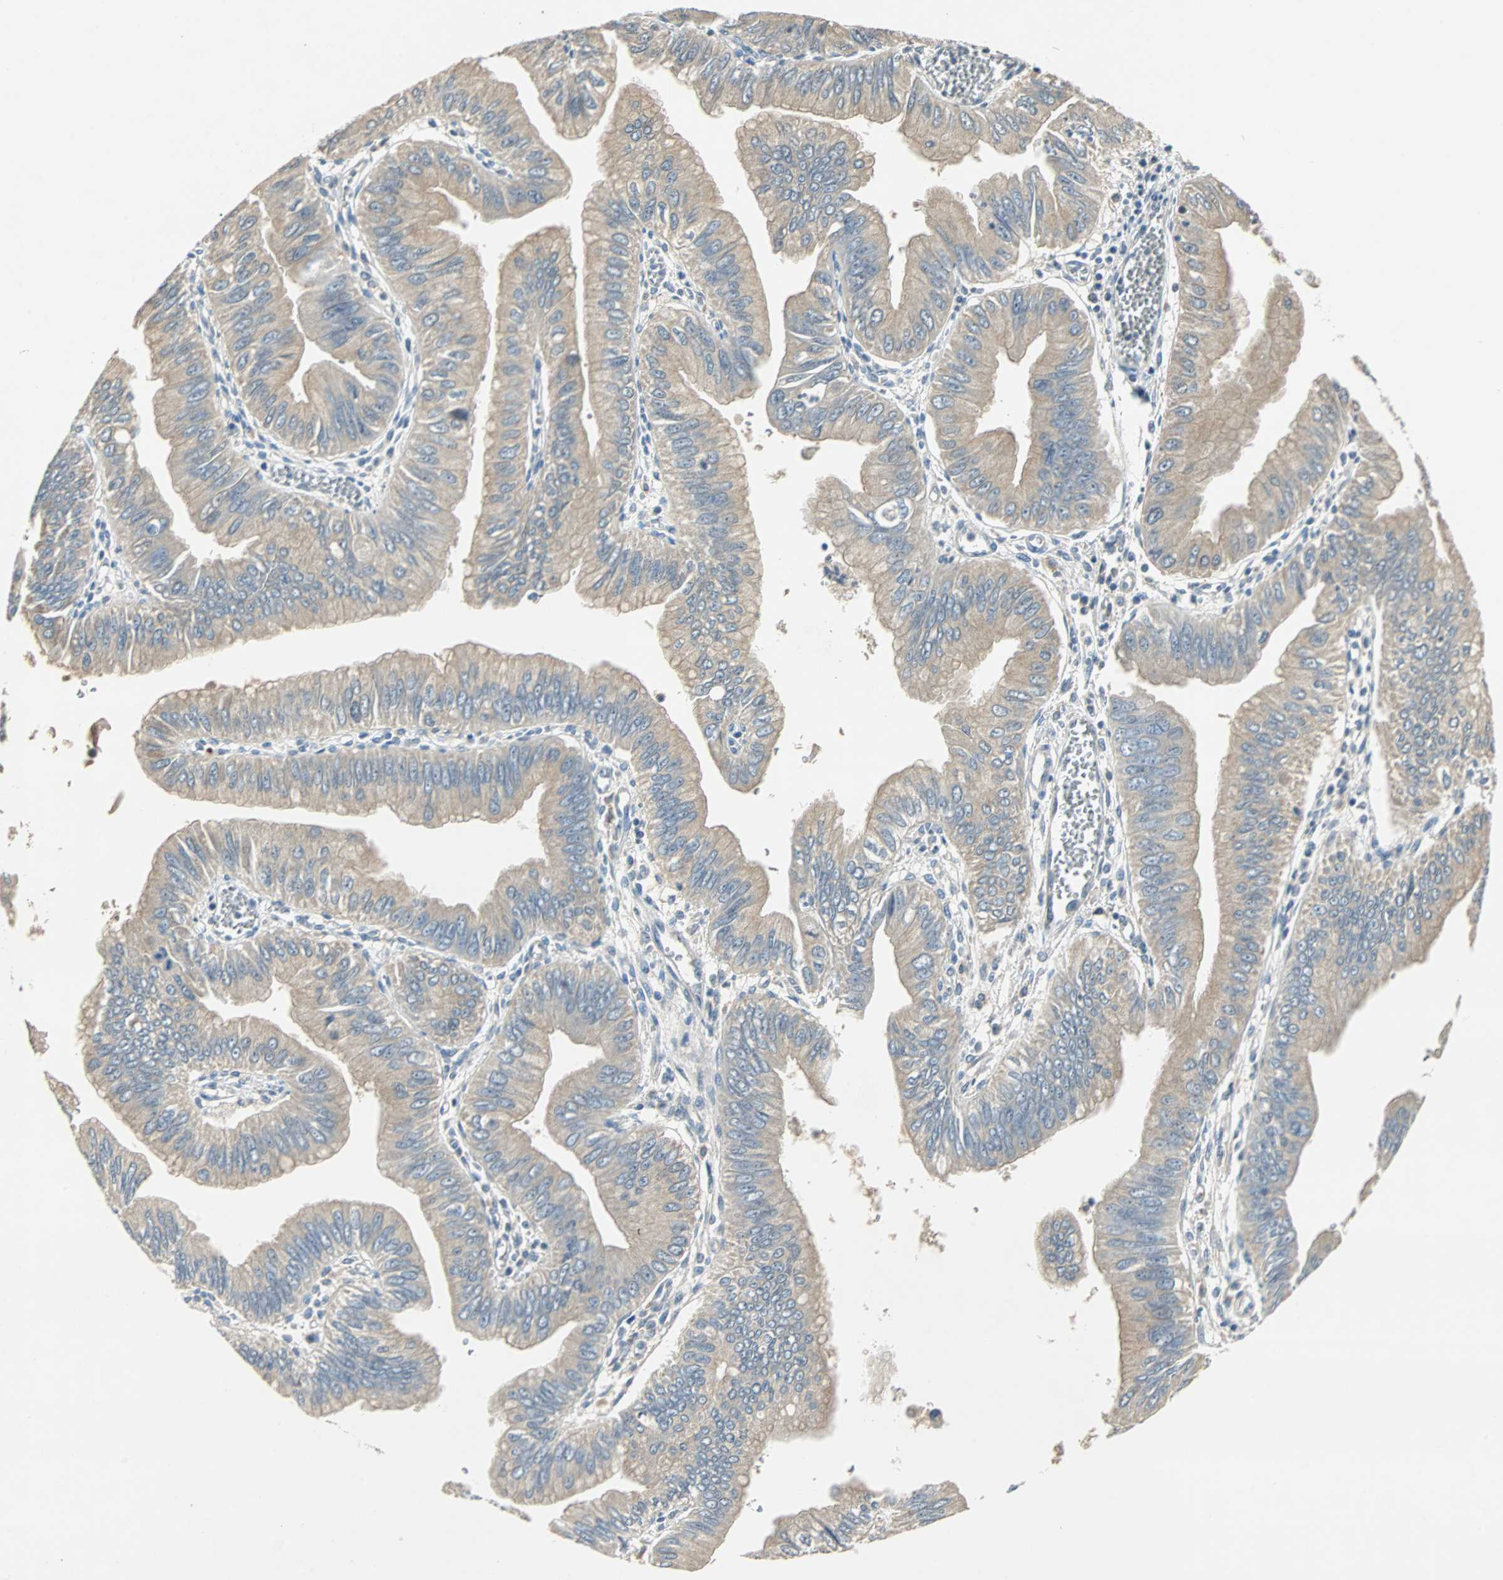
{"staining": {"intensity": "moderate", "quantity": ">75%", "location": "cytoplasmic/membranous"}, "tissue": "pancreatic cancer", "cell_type": "Tumor cells", "image_type": "cancer", "snomed": [{"axis": "morphology", "description": "Normal tissue, NOS"}, {"axis": "topography", "description": "Lymph node"}], "caption": "Protein staining by IHC displays moderate cytoplasmic/membranous staining in about >75% of tumor cells in pancreatic cancer. The staining was performed using DAB, with brown indicating positive protein expression. Nuclei are stained blue with hematoxylin.", "gene": "ABHD2", "patient": {"sex": "male", "age": 50}}